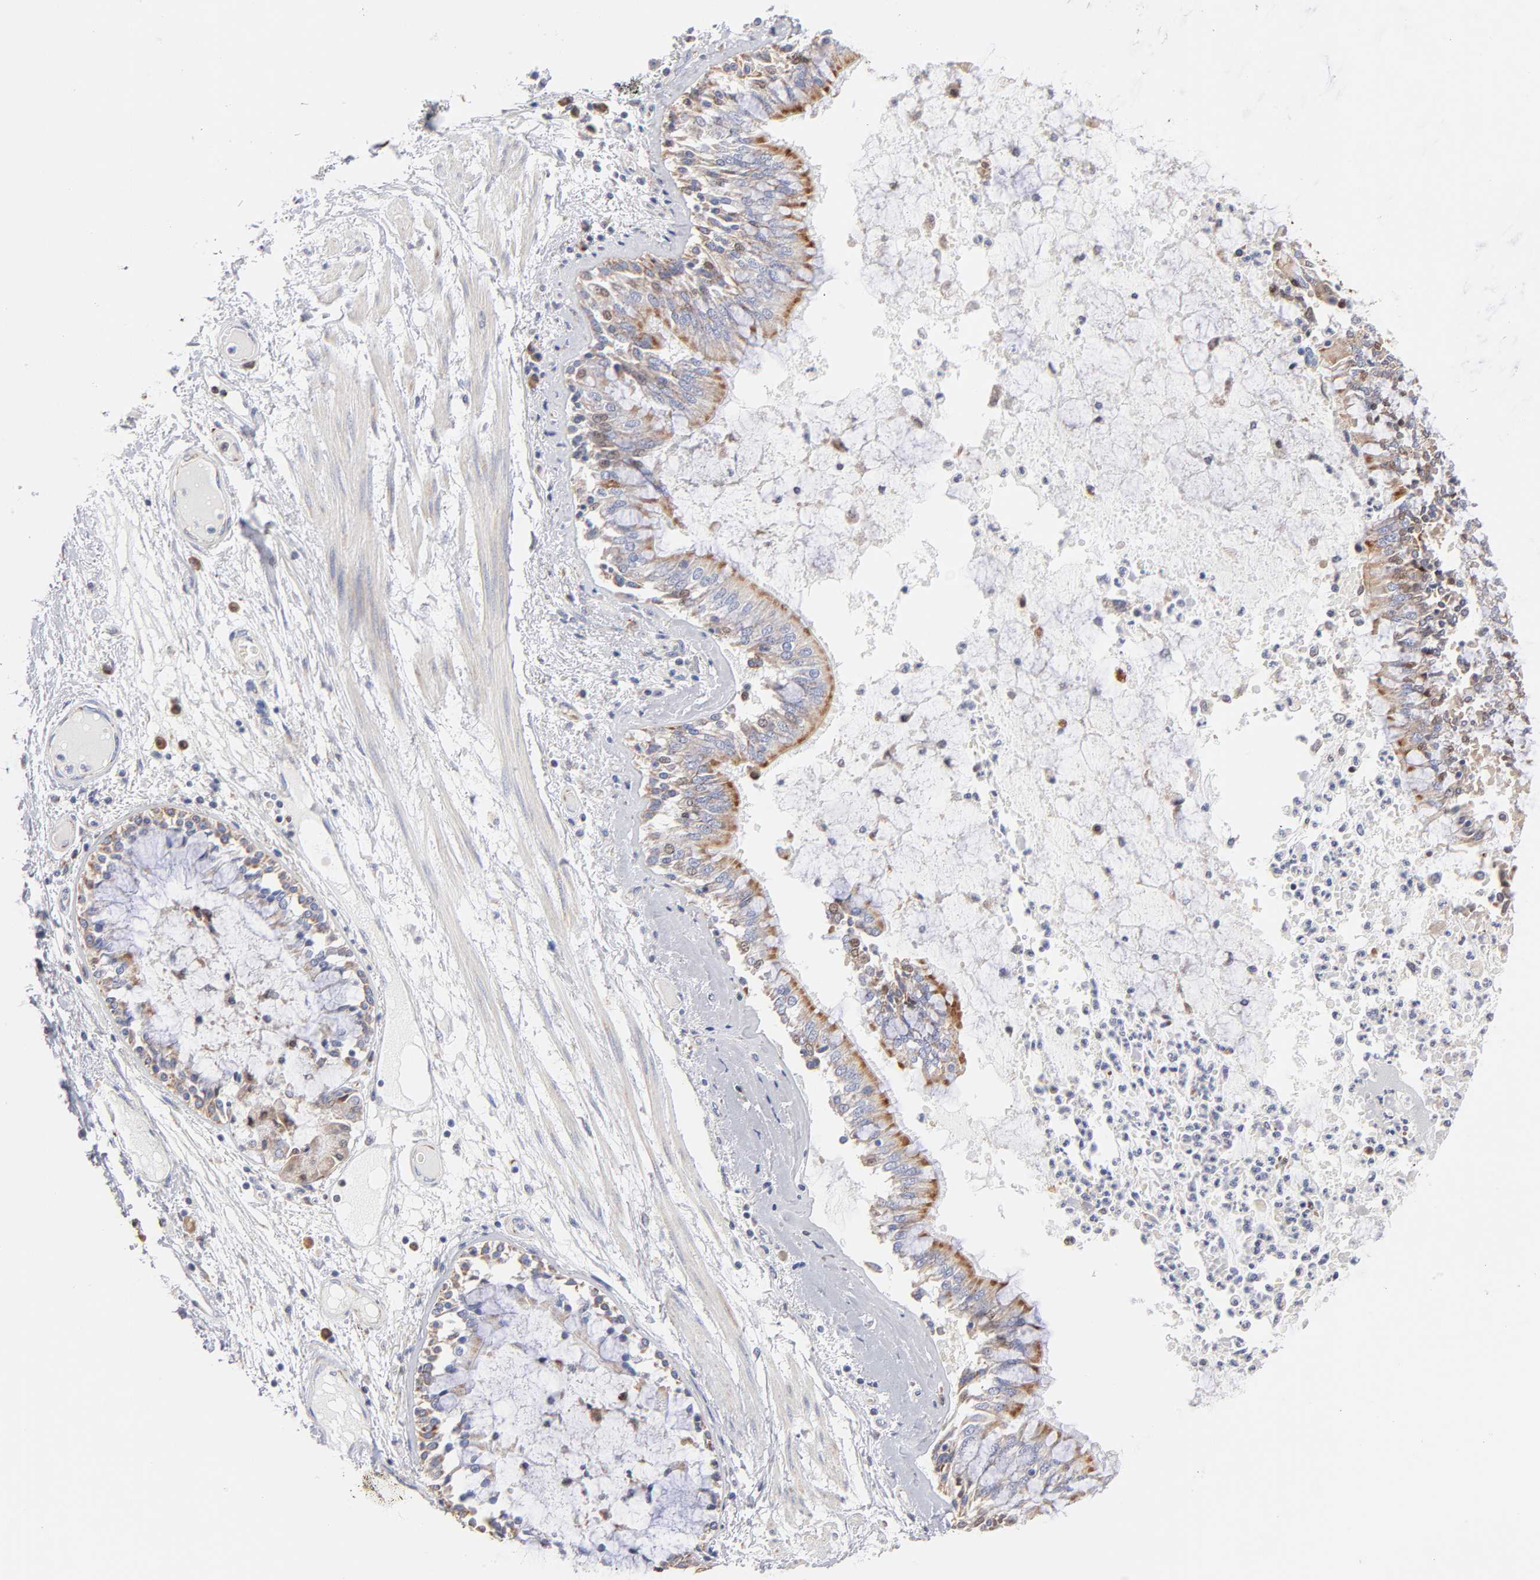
{"staining": {"intensity": "moderate", "quantity": "25%-75%", "location": "cytoplasmic/membranous"}, "tissue": "bronchus", "cell_type": "Respiratory epithelial cells", "image_type": "normal", "snomed": [{"axis": "morphology", "description": "Normal tissue, NOS"}, {"axis": "topography", "description": "Cartilage tissue"}, {"axis": "topography", "description": "Bronchus"}, {"axis": "topography", "description": "Lung"}], "caption": "This photomicrograph shows immunohistochemistry staining of benign bronchus, with medium moderate cytoplasmic/membranous expression in about 25%-75% of respiratory epithelial cells.", "gene": "TIMM8A", "patient": {"sex": "female", "age": 49}}